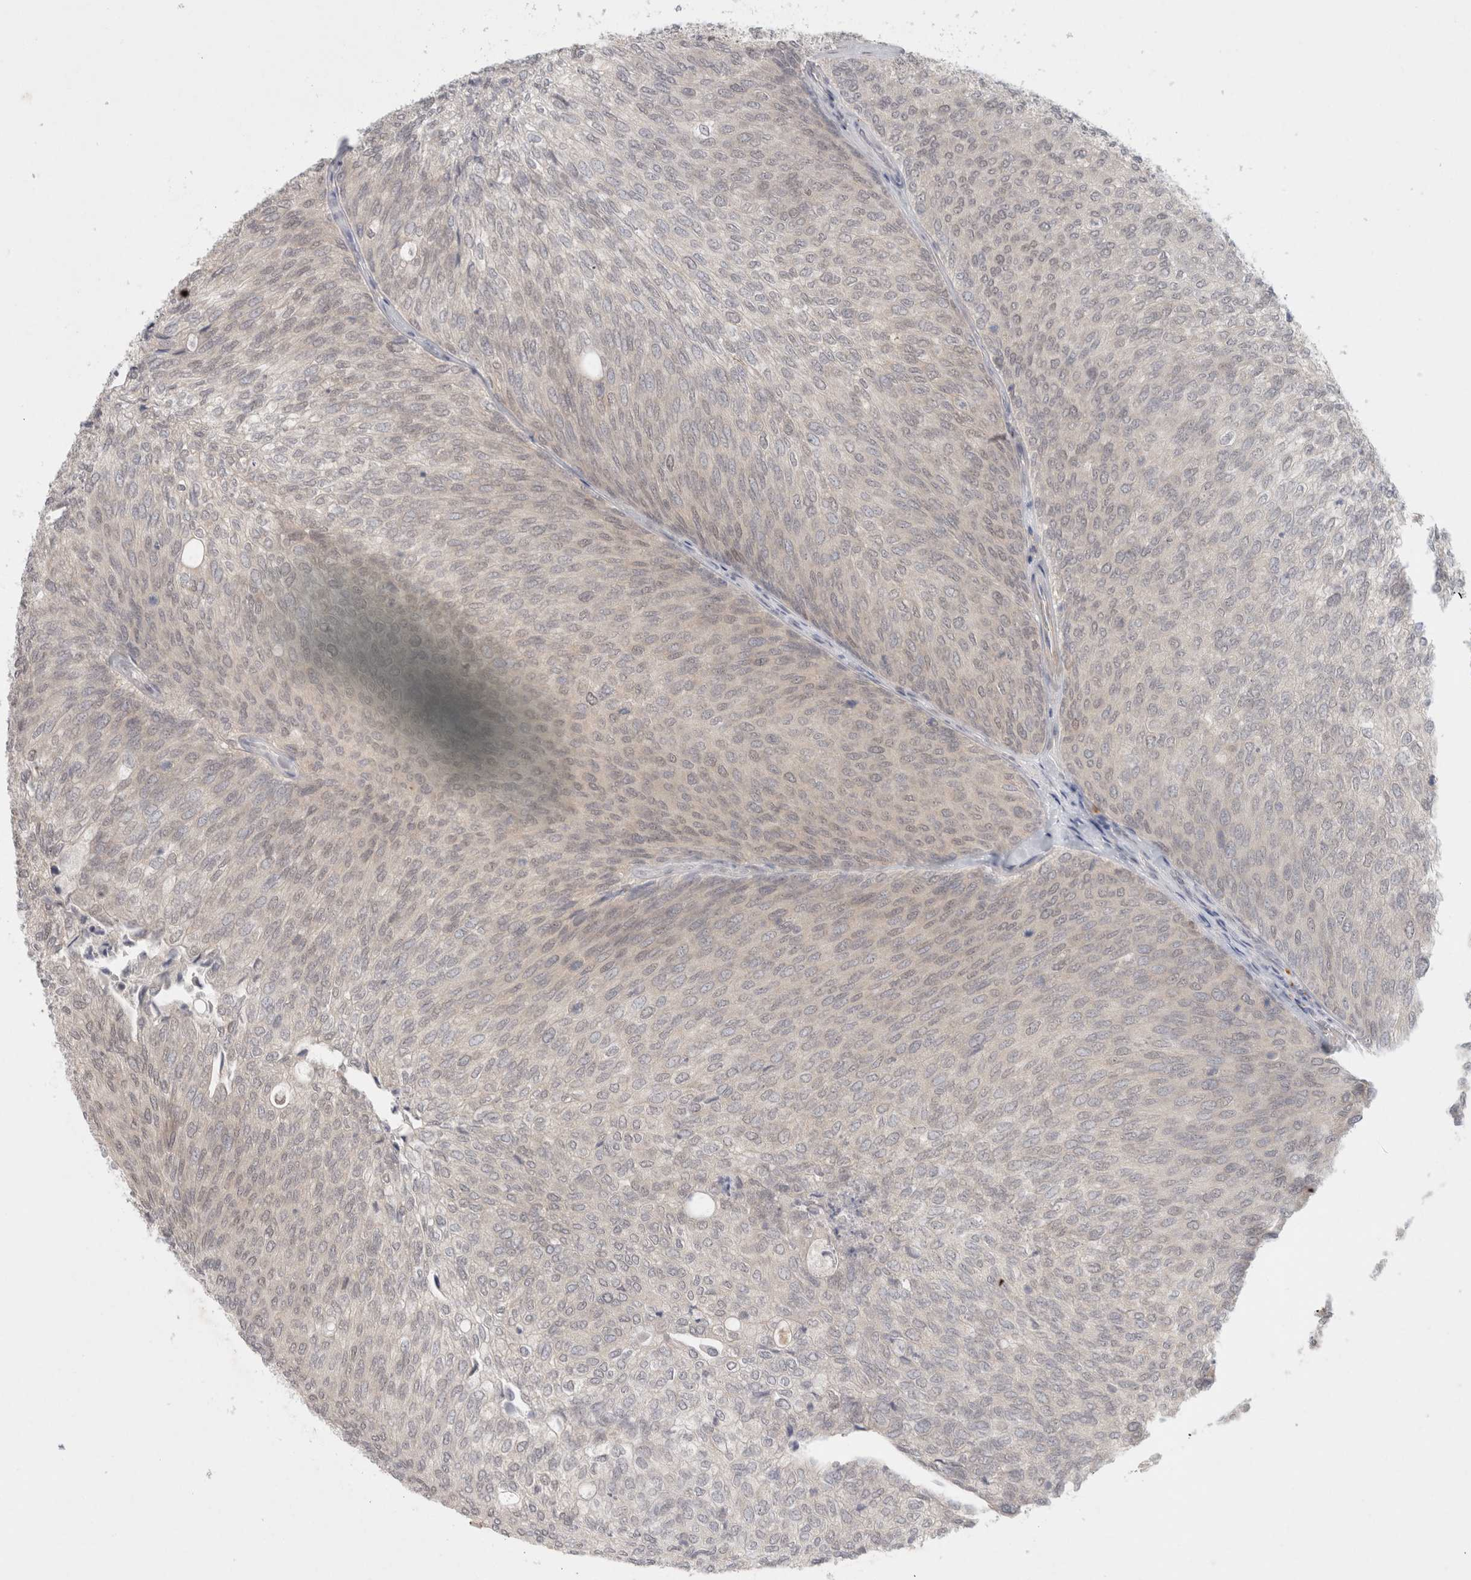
{"staining": {"intensity": "moderate", "quantity": "<25%", "location": "nuclear"}, "tissue": "urothelial cancer", "cell_type": "Tumor cells", "image_type": "cancer", "snomed": [{"axis": "morphology", "description": "Urothelial carcinoma, Low grade"}, {"axis": "topography", "description": "Urinary bladder"}], "caption": "Urothelial cancer tissue exhibits moderate nuclear expression in approximately <25% of tumor cells", "gene": "FBXO42", "patient": {"sex": "female", "age": 79}}